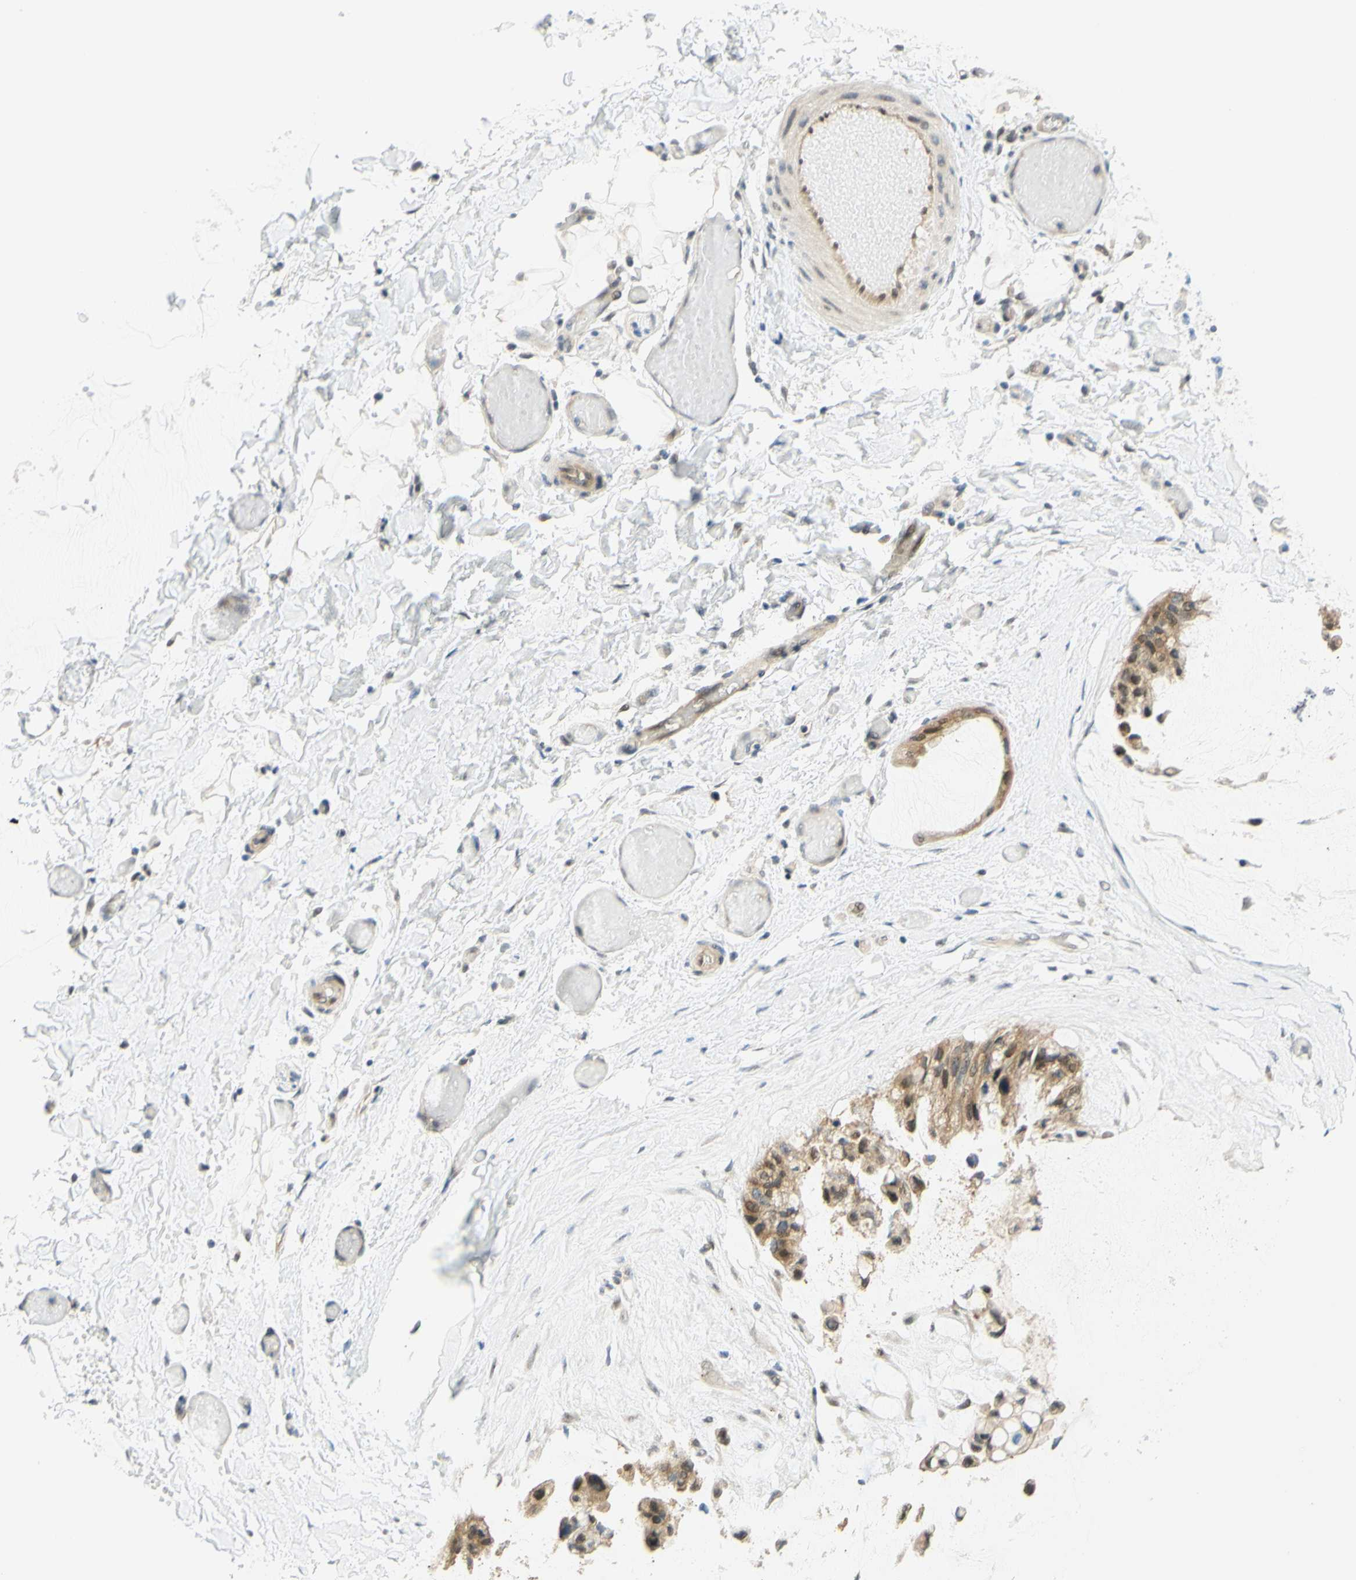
{"staining": {"intensity": "weak", "quantity": ">75%", "location": "cytoplasmic/membranous"}, "tissue": "ovarian cancer", "cell_type": "Tumor cells", "image_type": "cancer", "snomed": [{"axis": "morphology", "description": "Cystadenocarcinoma, mucinous, NOS"}, {"axis": "topography", "description": "Ovary"}], "caption": "A brown stain shows weak cytoplasmic/membranous expression of a protein in human mucinous cystadenocarcinoma (ovarian) tumor cells.", "gene": "C2CD2L", "patient": {"sex": "female", "age": 39}}